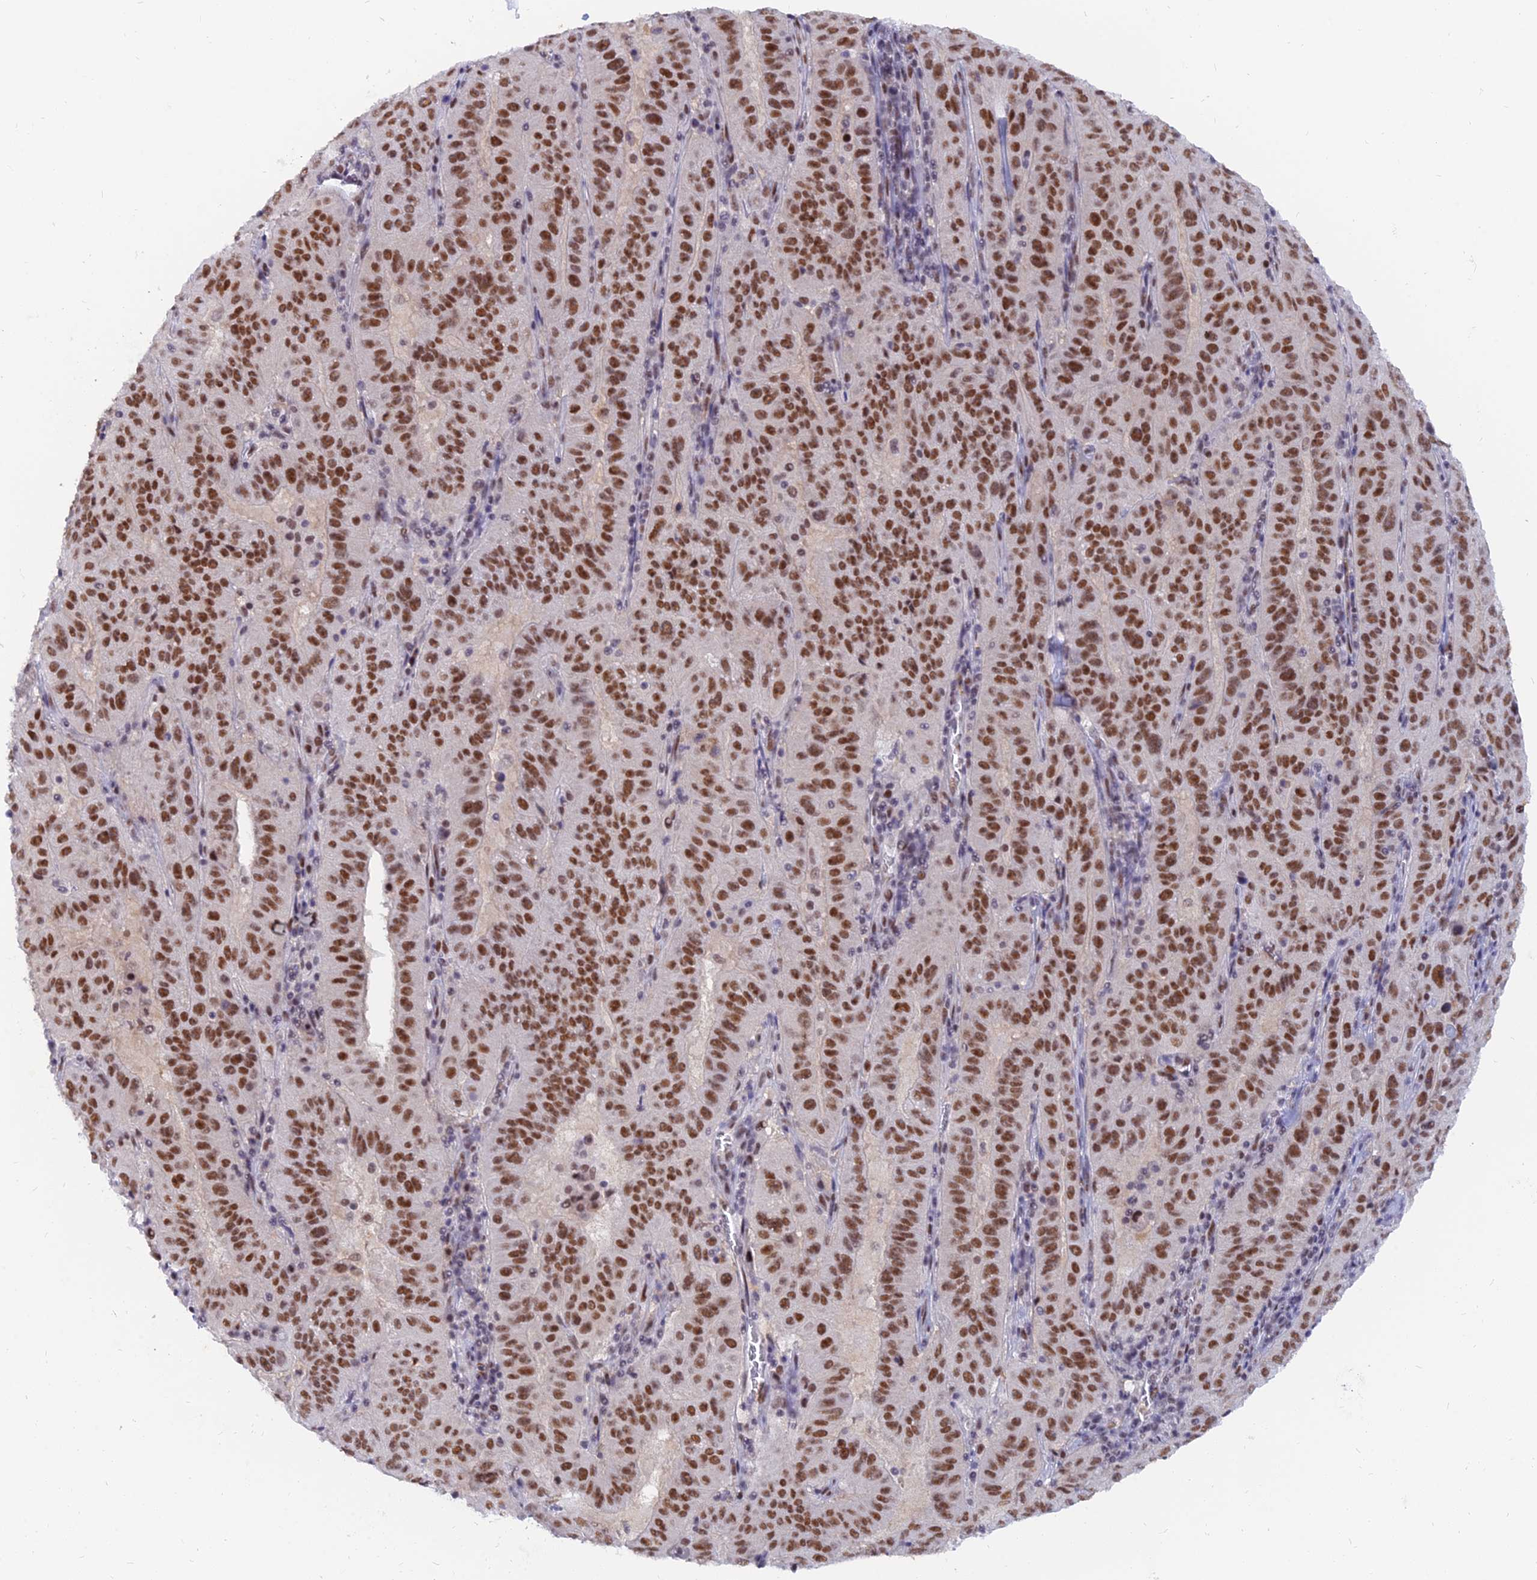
{"staining": {"intensity": "strong", "quantity": ">75%", "location": "nuclear"}, "tissue": "pancreatic cancer", "cell_type": "Tumor cells", "image_type": "cancer", "snomed": [{"axis": "morphology", "description": "Adenocarcinoma, NOS"}, {"axis": "topography", "description": "Pancreas"}], "caption": "Protein expression analysis of human pancreatic cancer (adenocarcinoma) reveals strong nuclear positivity in approximately >75% of tumor cells. The staining was performed using DAB, with brown indicating positive protein expression. Nuclei are stained blue with hematoxylin.", "gene": "DPY30", "patient": {"sex": "male", "age": 63}}